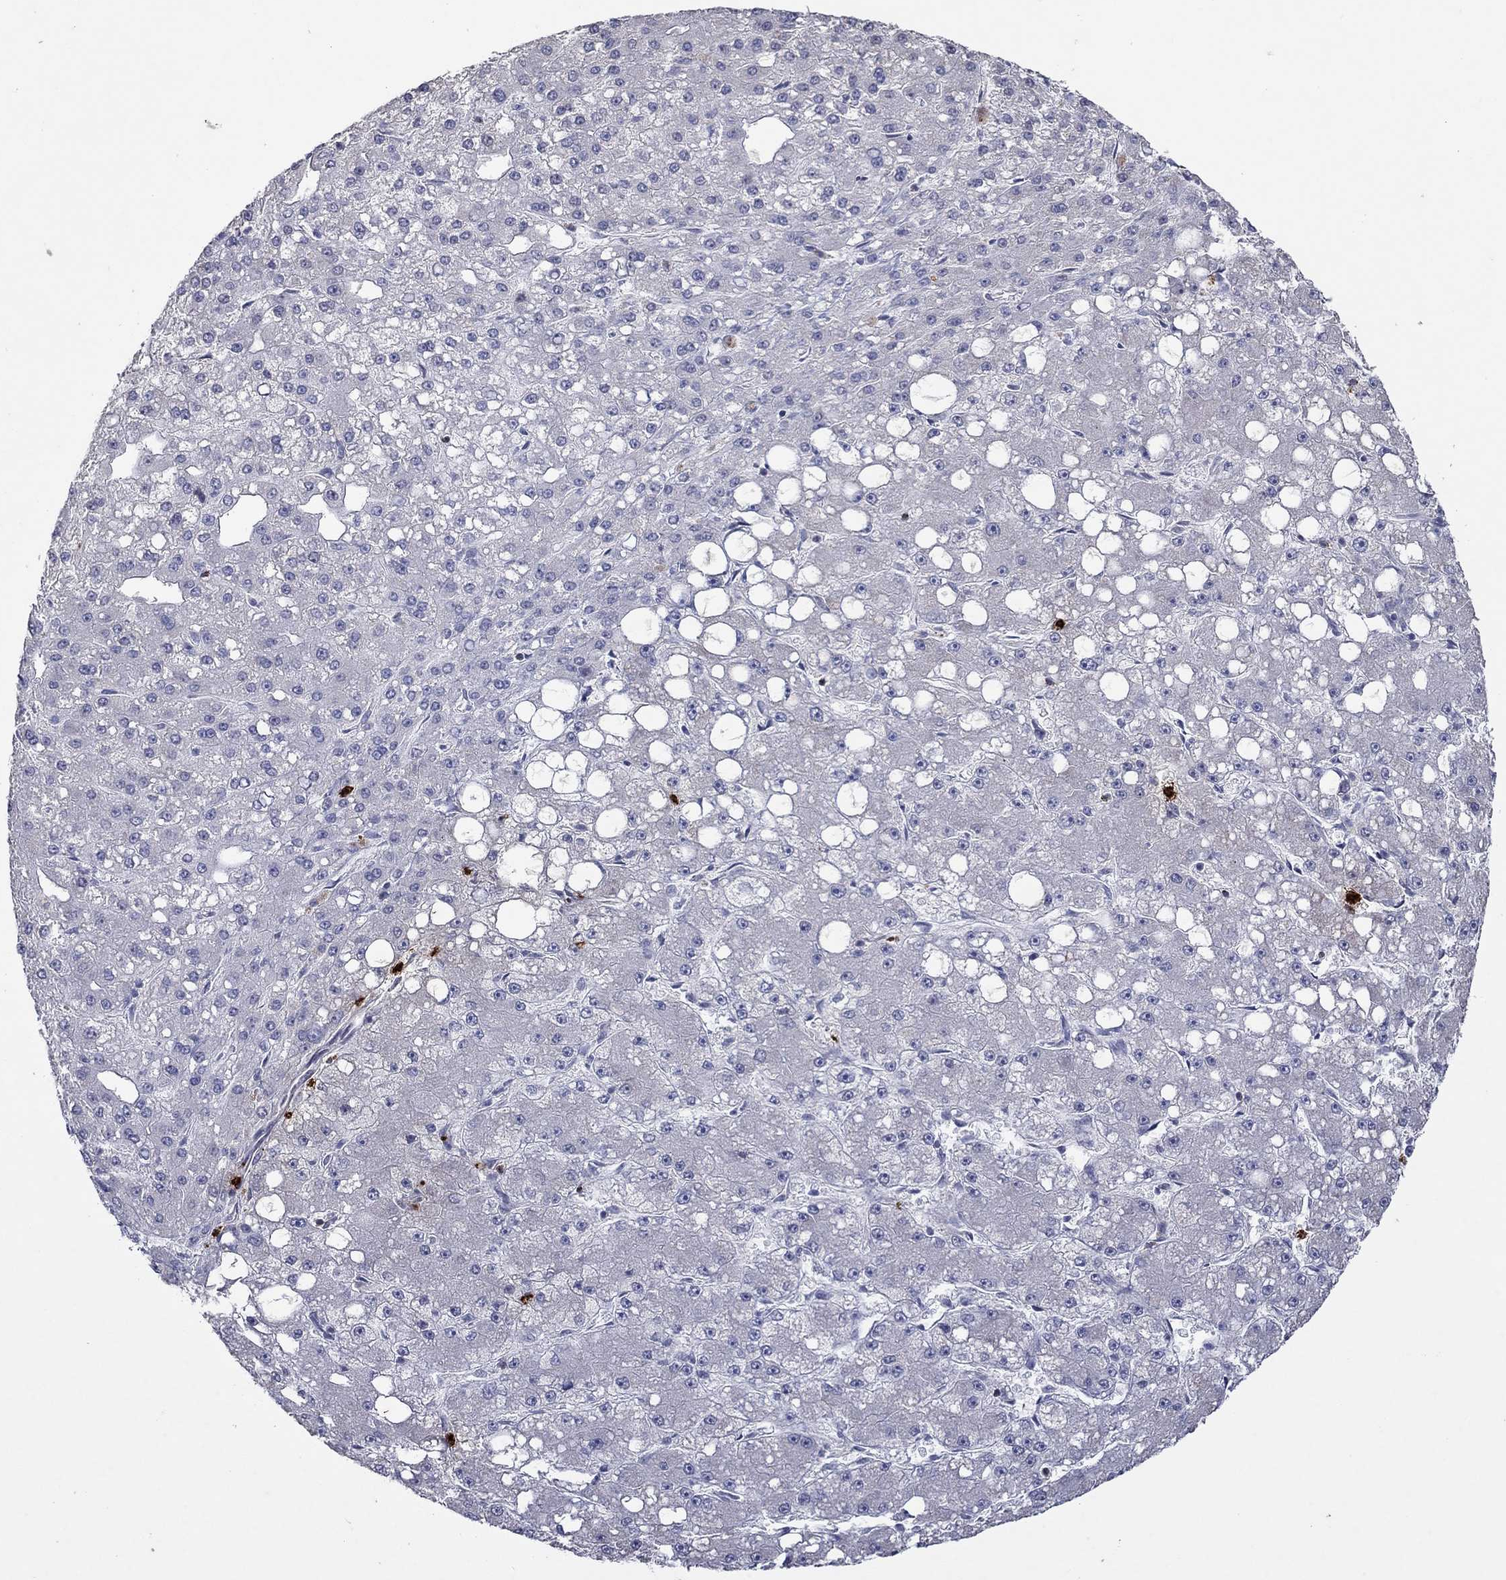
{"staining": {"intensity": "negative", "quantity": "none", "location": "none"}, "tissue": "liver cancer", "cell_type": "Tumor cells", "image_type": "cancer", "snomed": [{"axis": "morphology", "description": "Carcinoma, Hepatocellular, NOS"}, {"axis": "topography", "description": "Liver"}], "caption": "Tumor cells show no significant protein expression in hepatocellular carcinoma (liver).", "gene": "CCL5", "patient": {"sex": "male", "age": 67}}